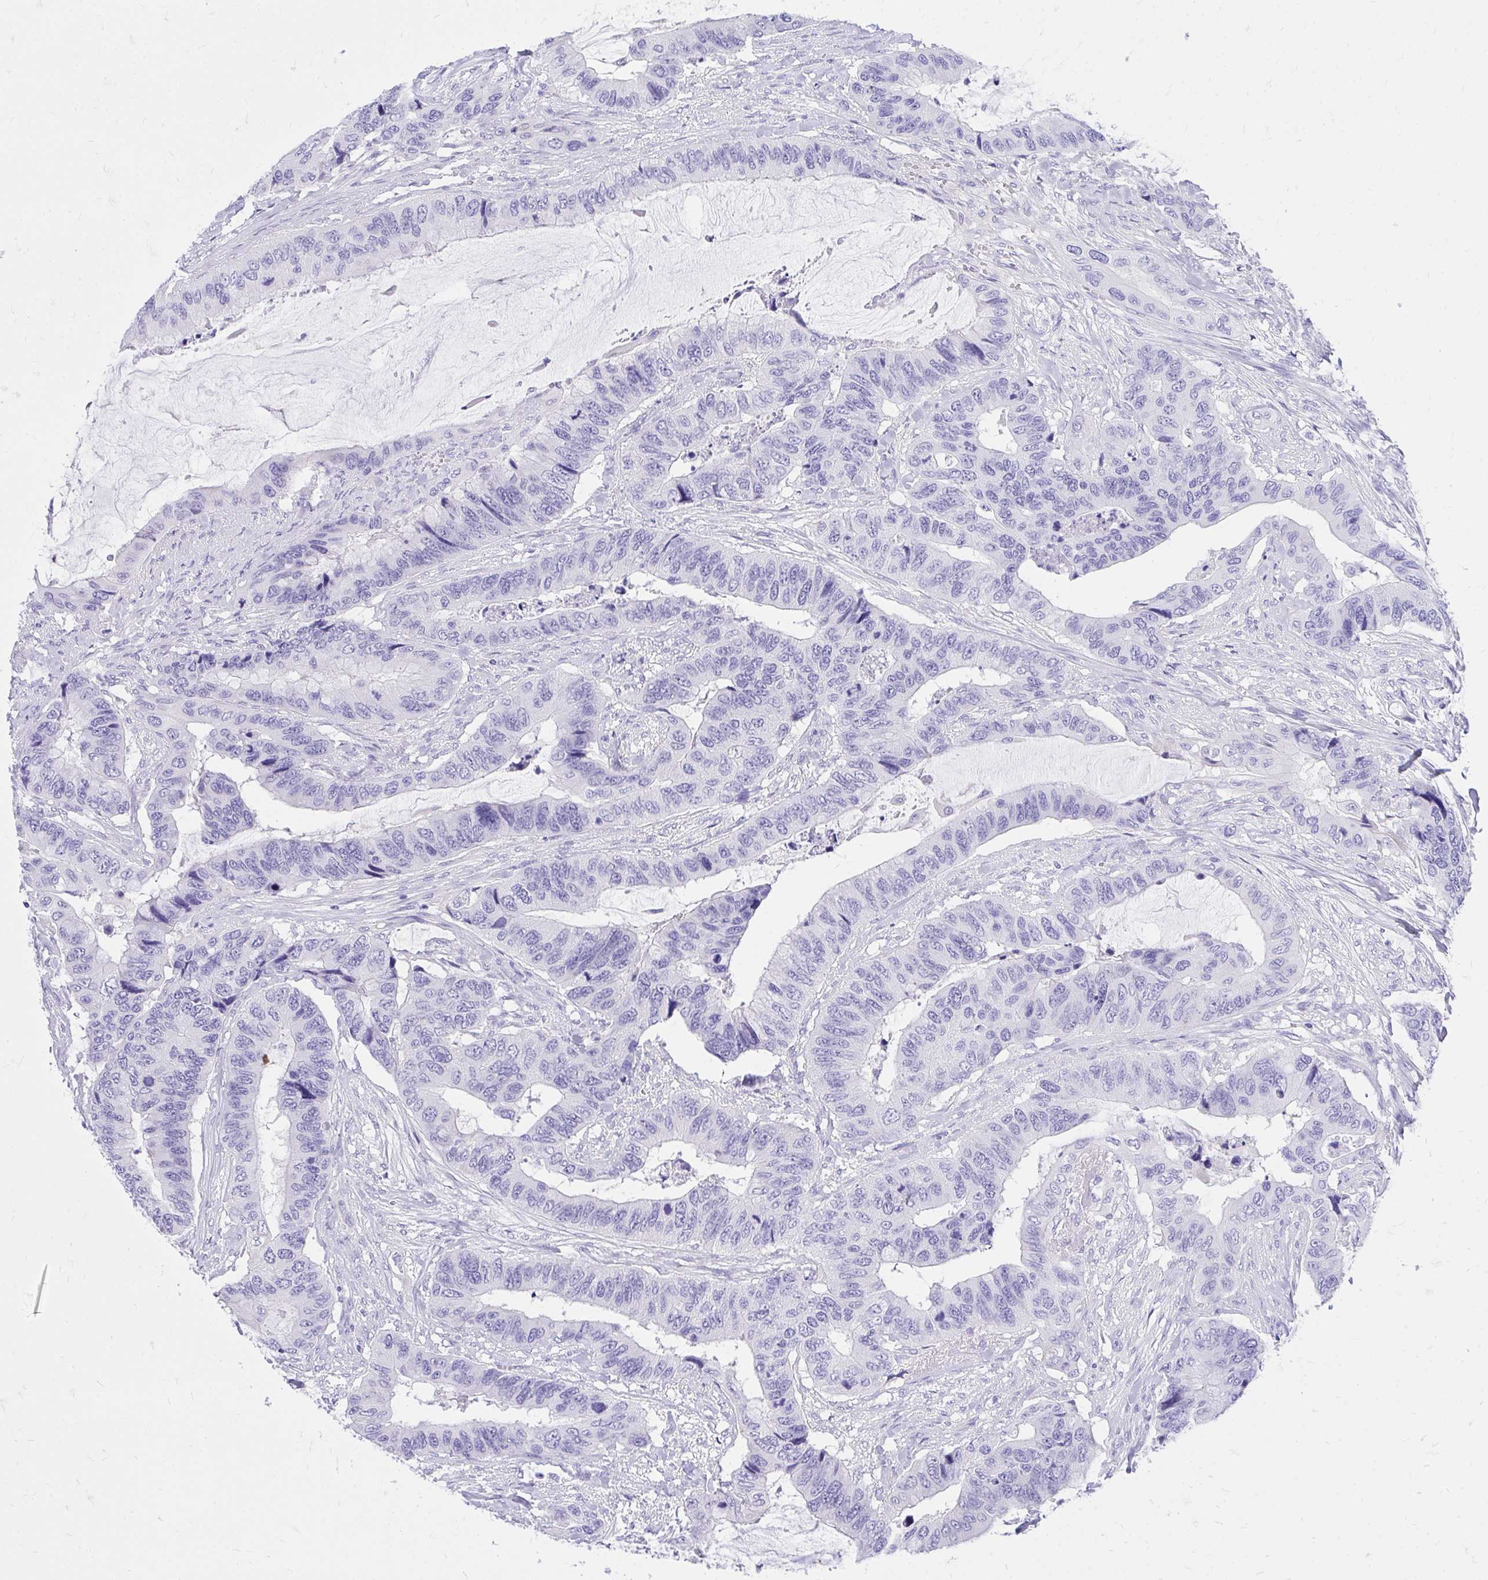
{"staining": {"intensity": "negative", "quantity": "none", "location": "none"}, "tissue": "colorectal cancer", "cell_type": "Tumor cells", "image_type": "cancer", "snomed": [{"axis": "morphology", "description": "Adenocarcinoma, NOS"}, {"axis": "topography", "description": "Rectum"}], "caption": "The micrograph demonstrates no staining of tumor cells in colorectal cancer (adenocarcinoma).", "gene": "MON1A", "patient": {"sex": "female", "age": 59}}